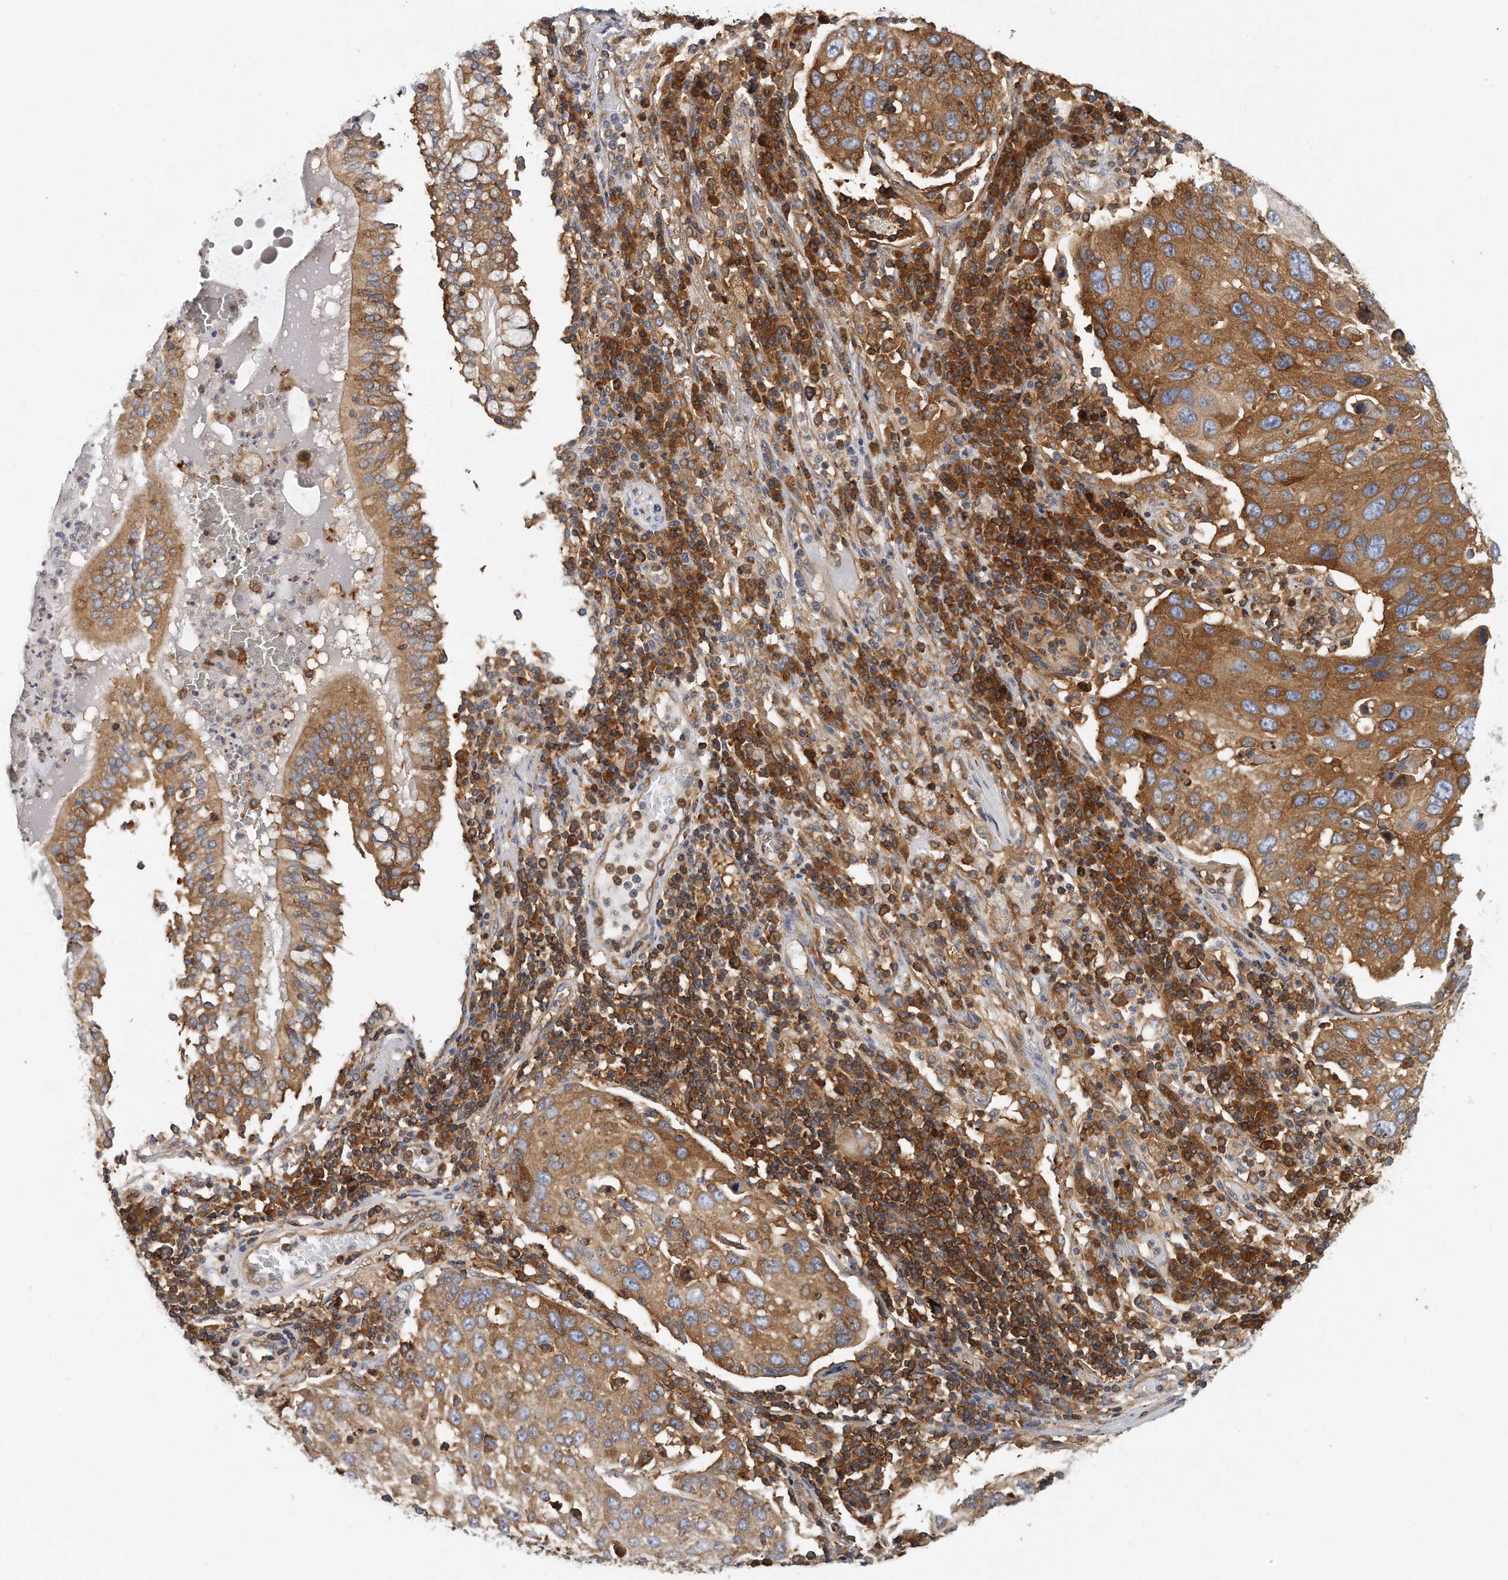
{"staining": {"intensity": "strong", "quantity": "25%-75%", "location": "cytoplasmic/membranous"}, "tissue": "lung cancer", "cell_type": "Tumor cells", "image_type": "cancer", "snomed": [{"axis": "morphology", "description": "Squamous cell carcinoma, NOS"}, {"axis": "topography", "description": "Lung"}], "caption": "Lung cancer (squamous cell carcinoma) stained with a brown dye demonstrates strong cytoplasmic/membranous positive expression in approximately 25%-75% of tumor cells.", "gene": "EIF3I", "patient": {"sex": "male", "age": 65}}